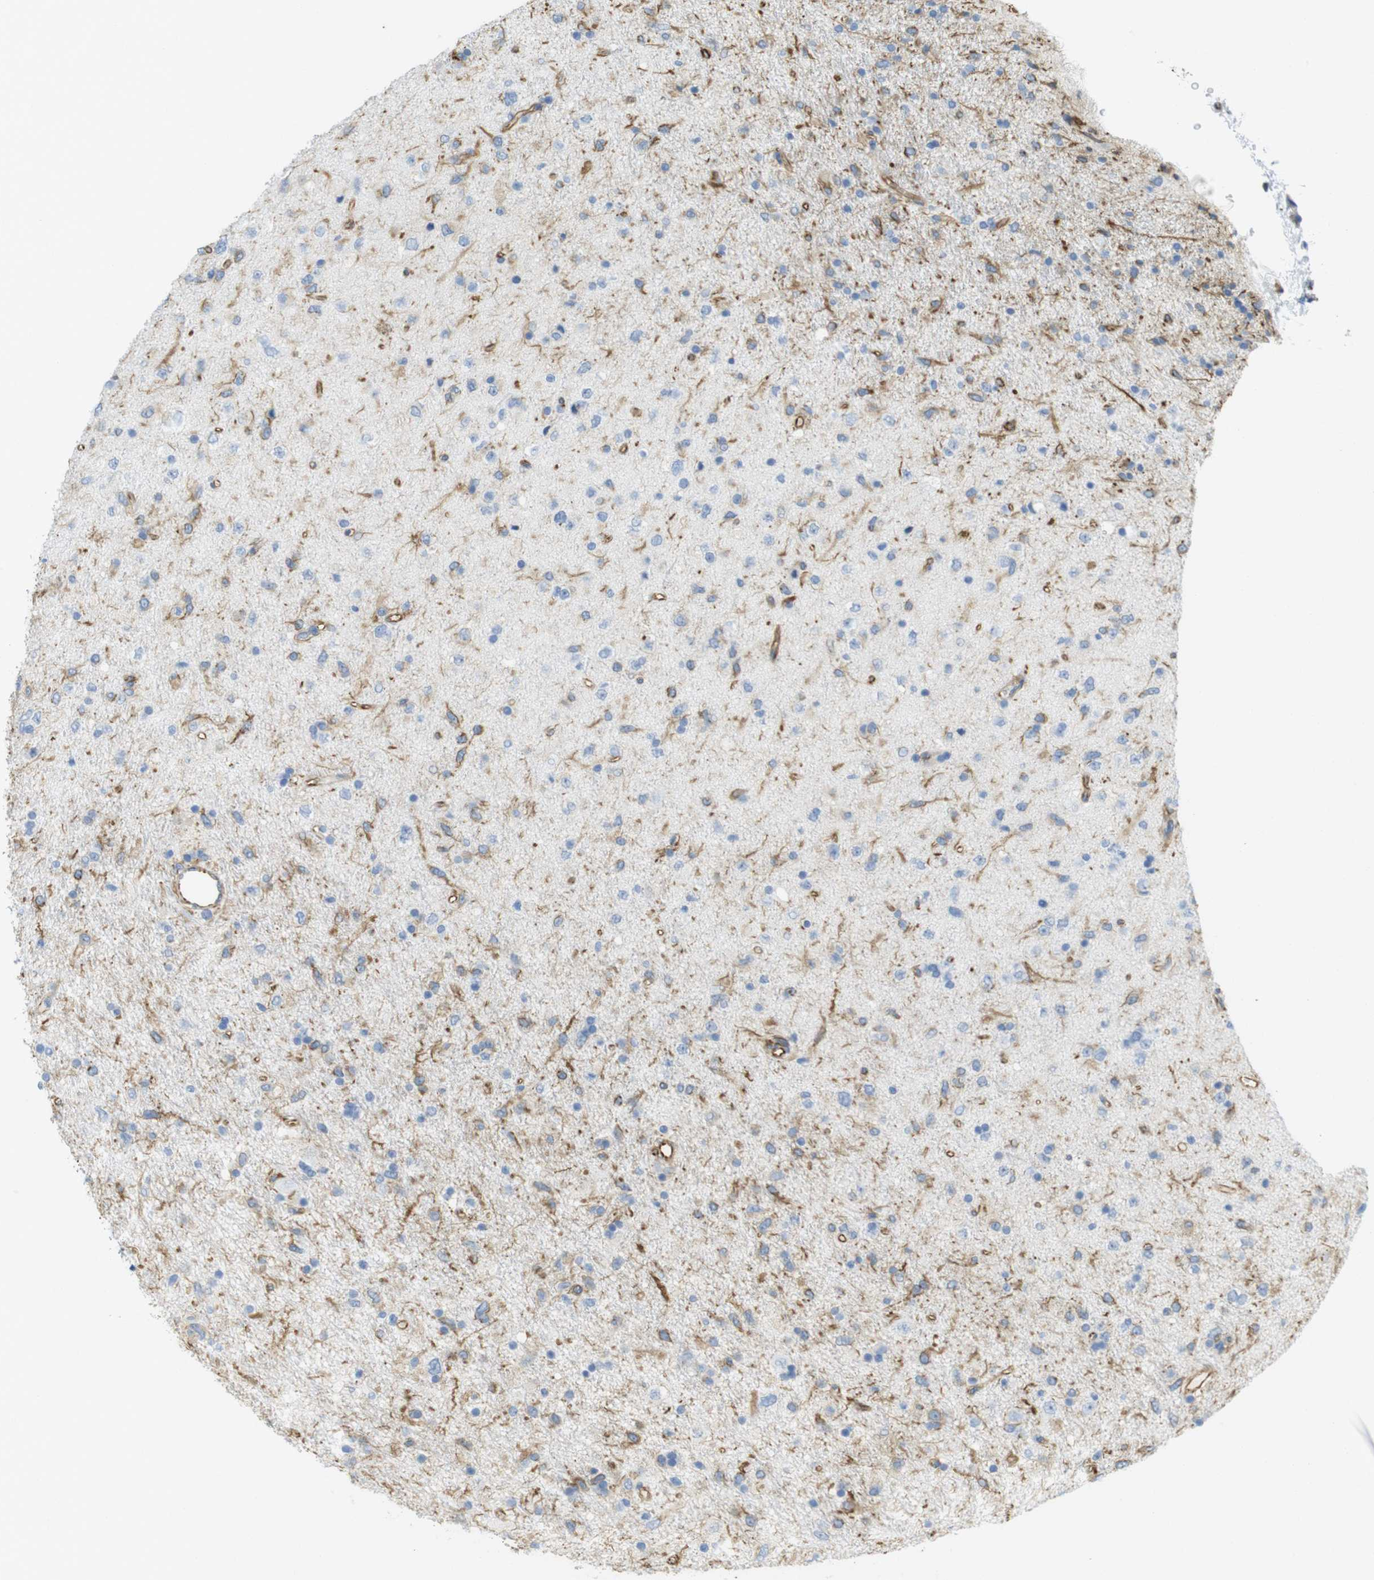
{"staining": {"intensity": "negative", "quantity": "none", "location": "none"}, "tissue": "glioma", "cell_type": "Tumor cells", "image_type": "cancer", "snomed": [{"axis": "morphology", "description": "Glioma, malignant, Low grade"}, {"axis": "topography", "description": "Brain"}], "caption": "High magnification brightfield microscopy of low-grade glioma (malignant) stained with DAB (3,3'-diaminobenzidine) (brown) and counterstained with hematoxylin (blue): tumor cells show no significant positivity.", "gene": "MS4A10", "patient": {"sex": "male", "age": 77}}